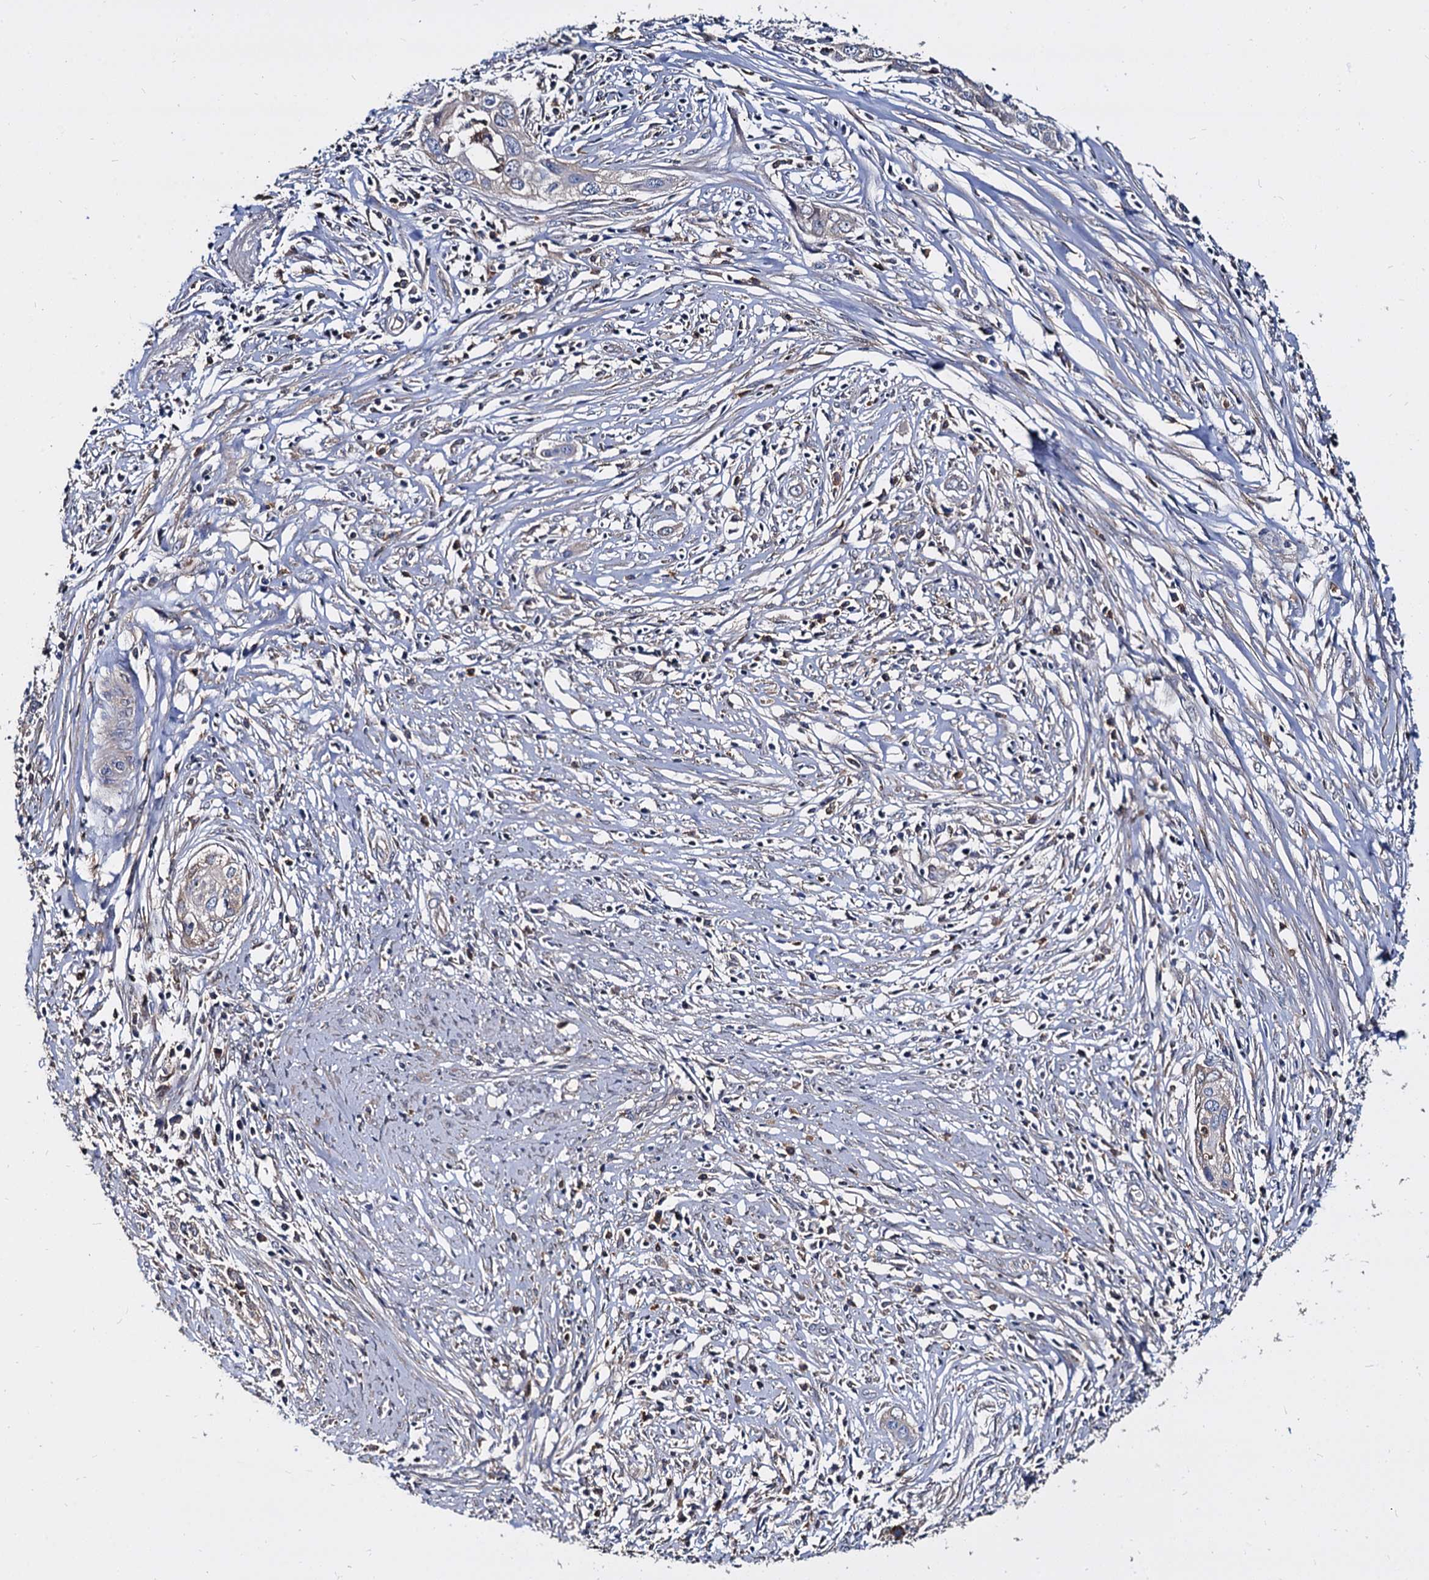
{"staining": {"intensity": "negative", "quantity": "none", "location": "none"}, "tissue": "cervical cancer", "cell_type": "Tumor cells", "image_type": "cancer", "snomed": [{"axis": "morphology", "description": "Squamous cell carcinoma, NOS"}, {"axis": "topography", "description": "Cervix"}], "caption": "An IHC image of cervical cancer is shown. There is no staining in tumor cells of cervical cancer.", "gene": "ANKRD13A", "patient": {"sex": "female", "age": 34}}